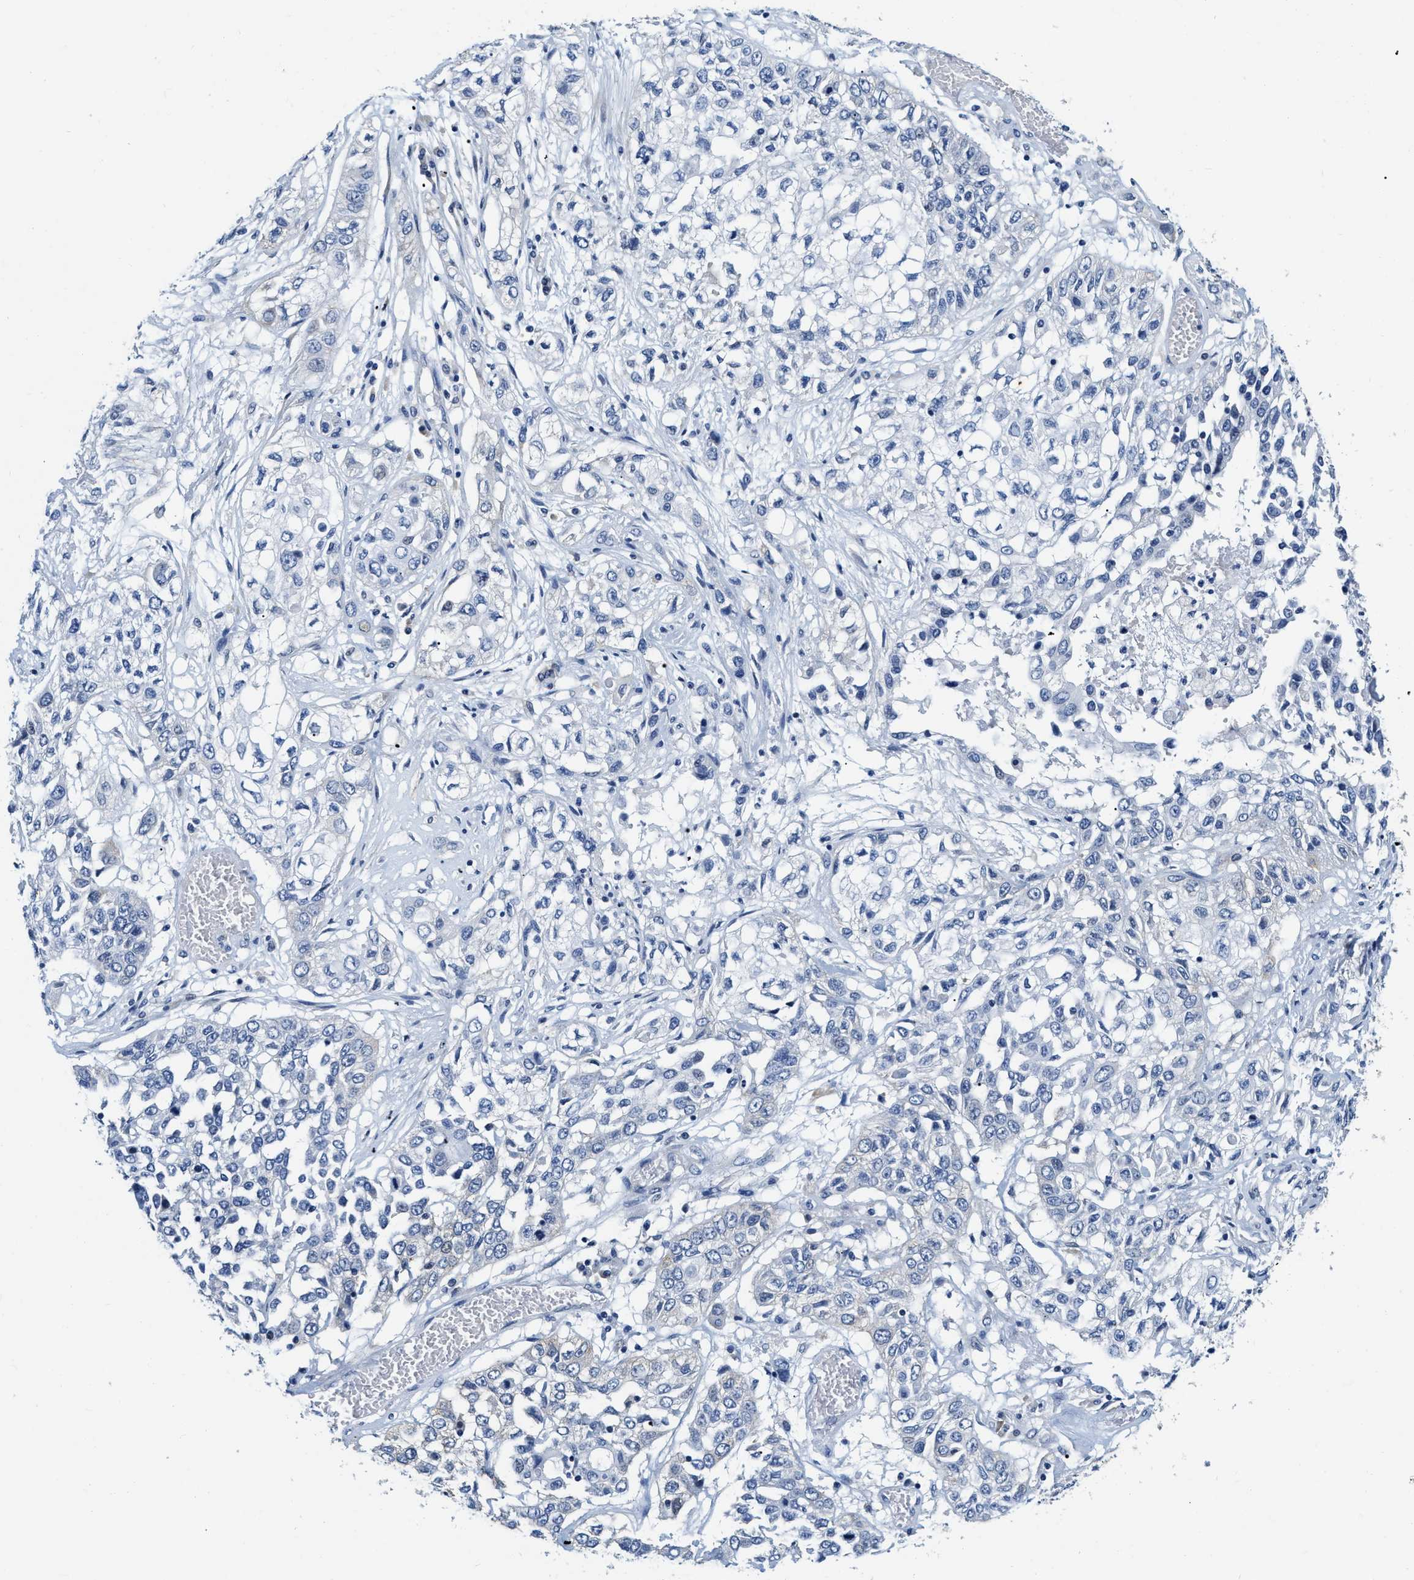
{"staining": {"intensity": "negative", "quantity": "none", "location": "none"}, "tissue": "lung cancer", "cell_type": "Tumor cells", "image_type": "cancer", "snomed": [{"axis": "morphology", "description": "Squamous cell carcinoma, NOS"}, {"axis": "topography", "description": "Lung"}], "caption": "There is no significant positivity in tumor cells of lung cancer (squamous cell carcinoma).", "gene": "EIF2AK2", "patient": {"sex": "male", "age": 71}}